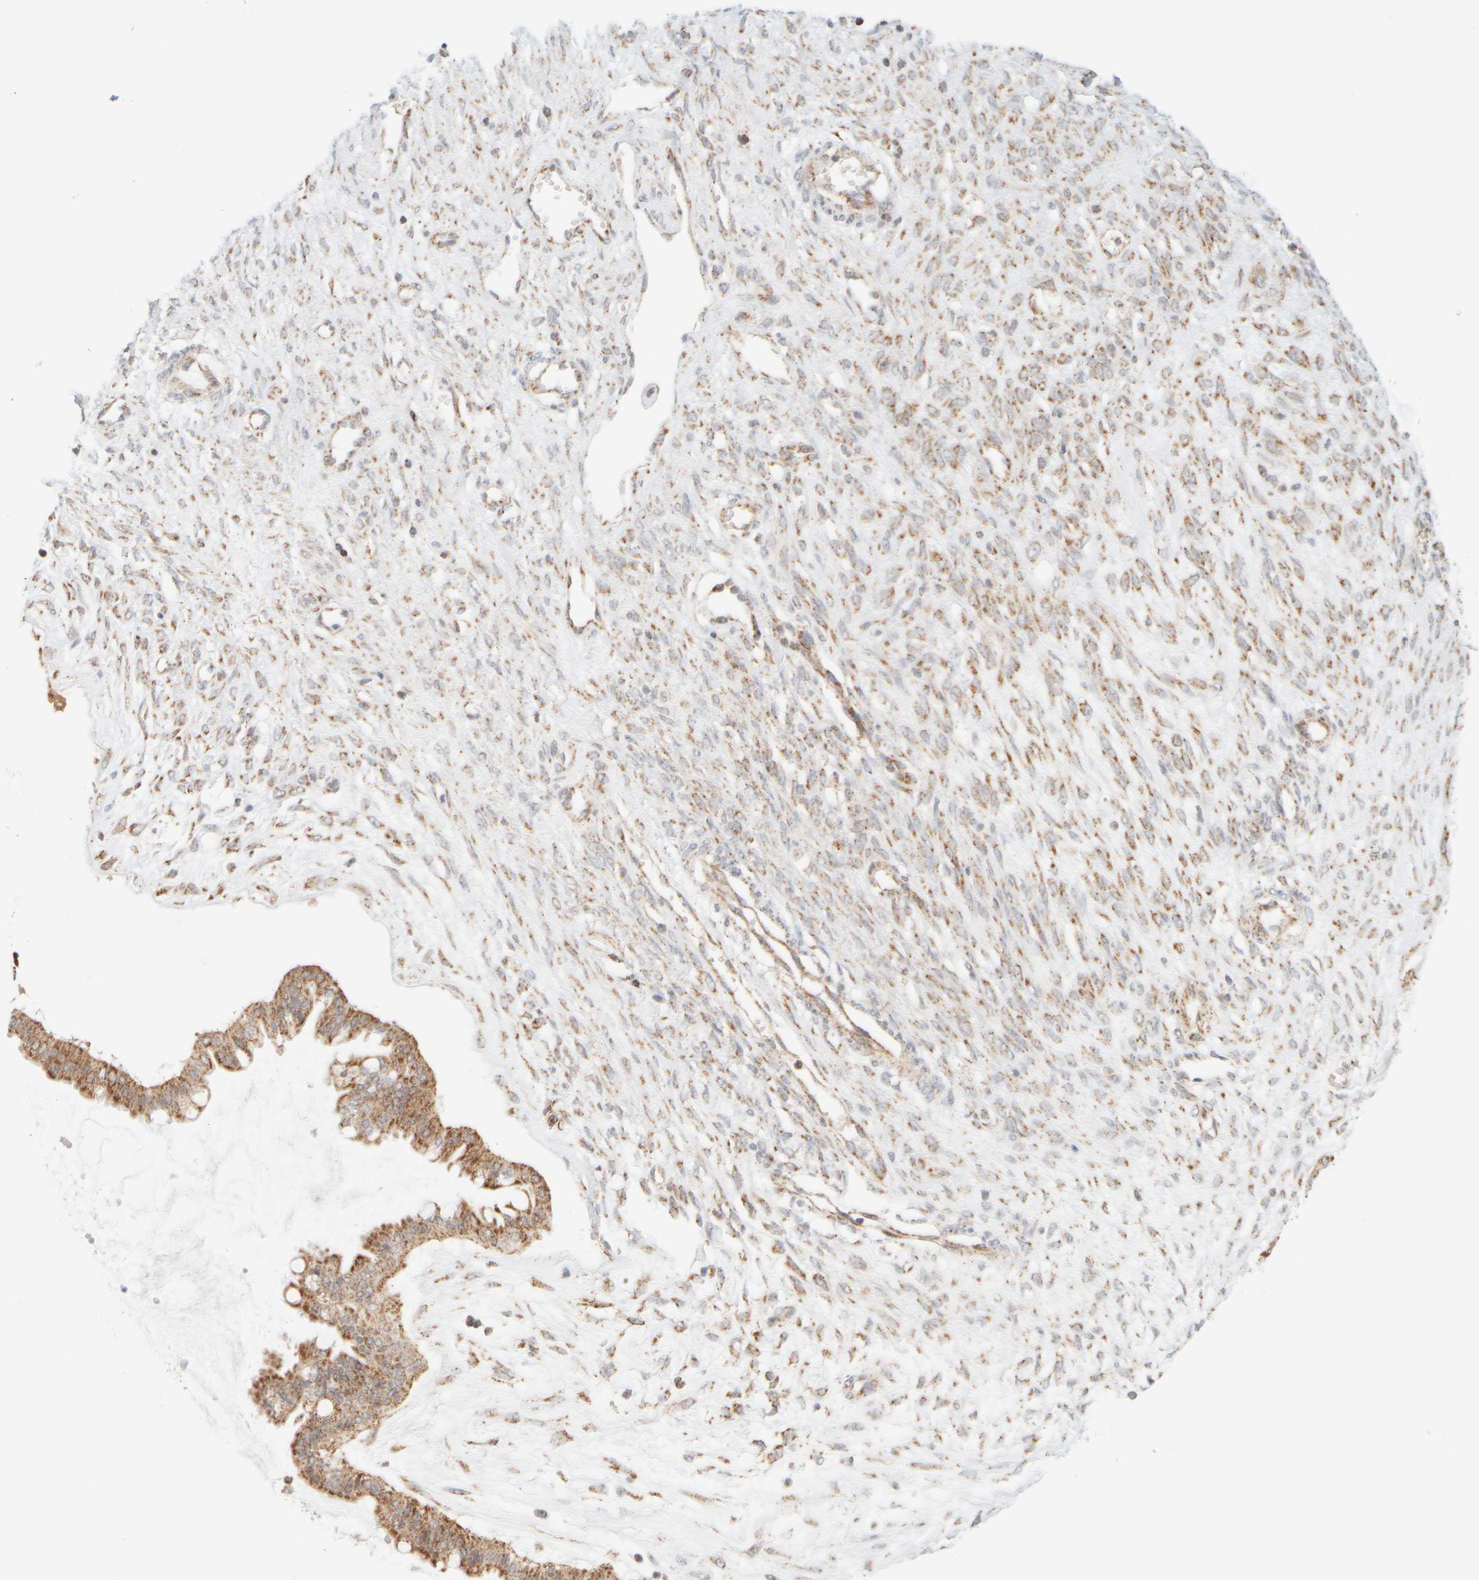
{"staining": {"intensity": "moderate", "quantity": ">75%", "location": "cytoplasmic/membranous"}, "tissue": "ovarian cancer", "cell_type": "Tumor cells", "image_type": "cancer", "snomed": [{"axis": "morphology", "description": "Cystadenocarcinoma, mucinous, NOS"}, {"axis": "topography", "description": "Ovary"}], "caption": "Immunohistochemistry (IHC) of human ovarian mucinous cystadenocarcinoma displays medium levels of moderate cytoplasmic/membranous expression in about >75% of tumor cells. (brown staining indicates protein expression, while blue staining denotes nuclei).", "gene": "PPM1K", "patient": {"sex": "female", "age": 73}}